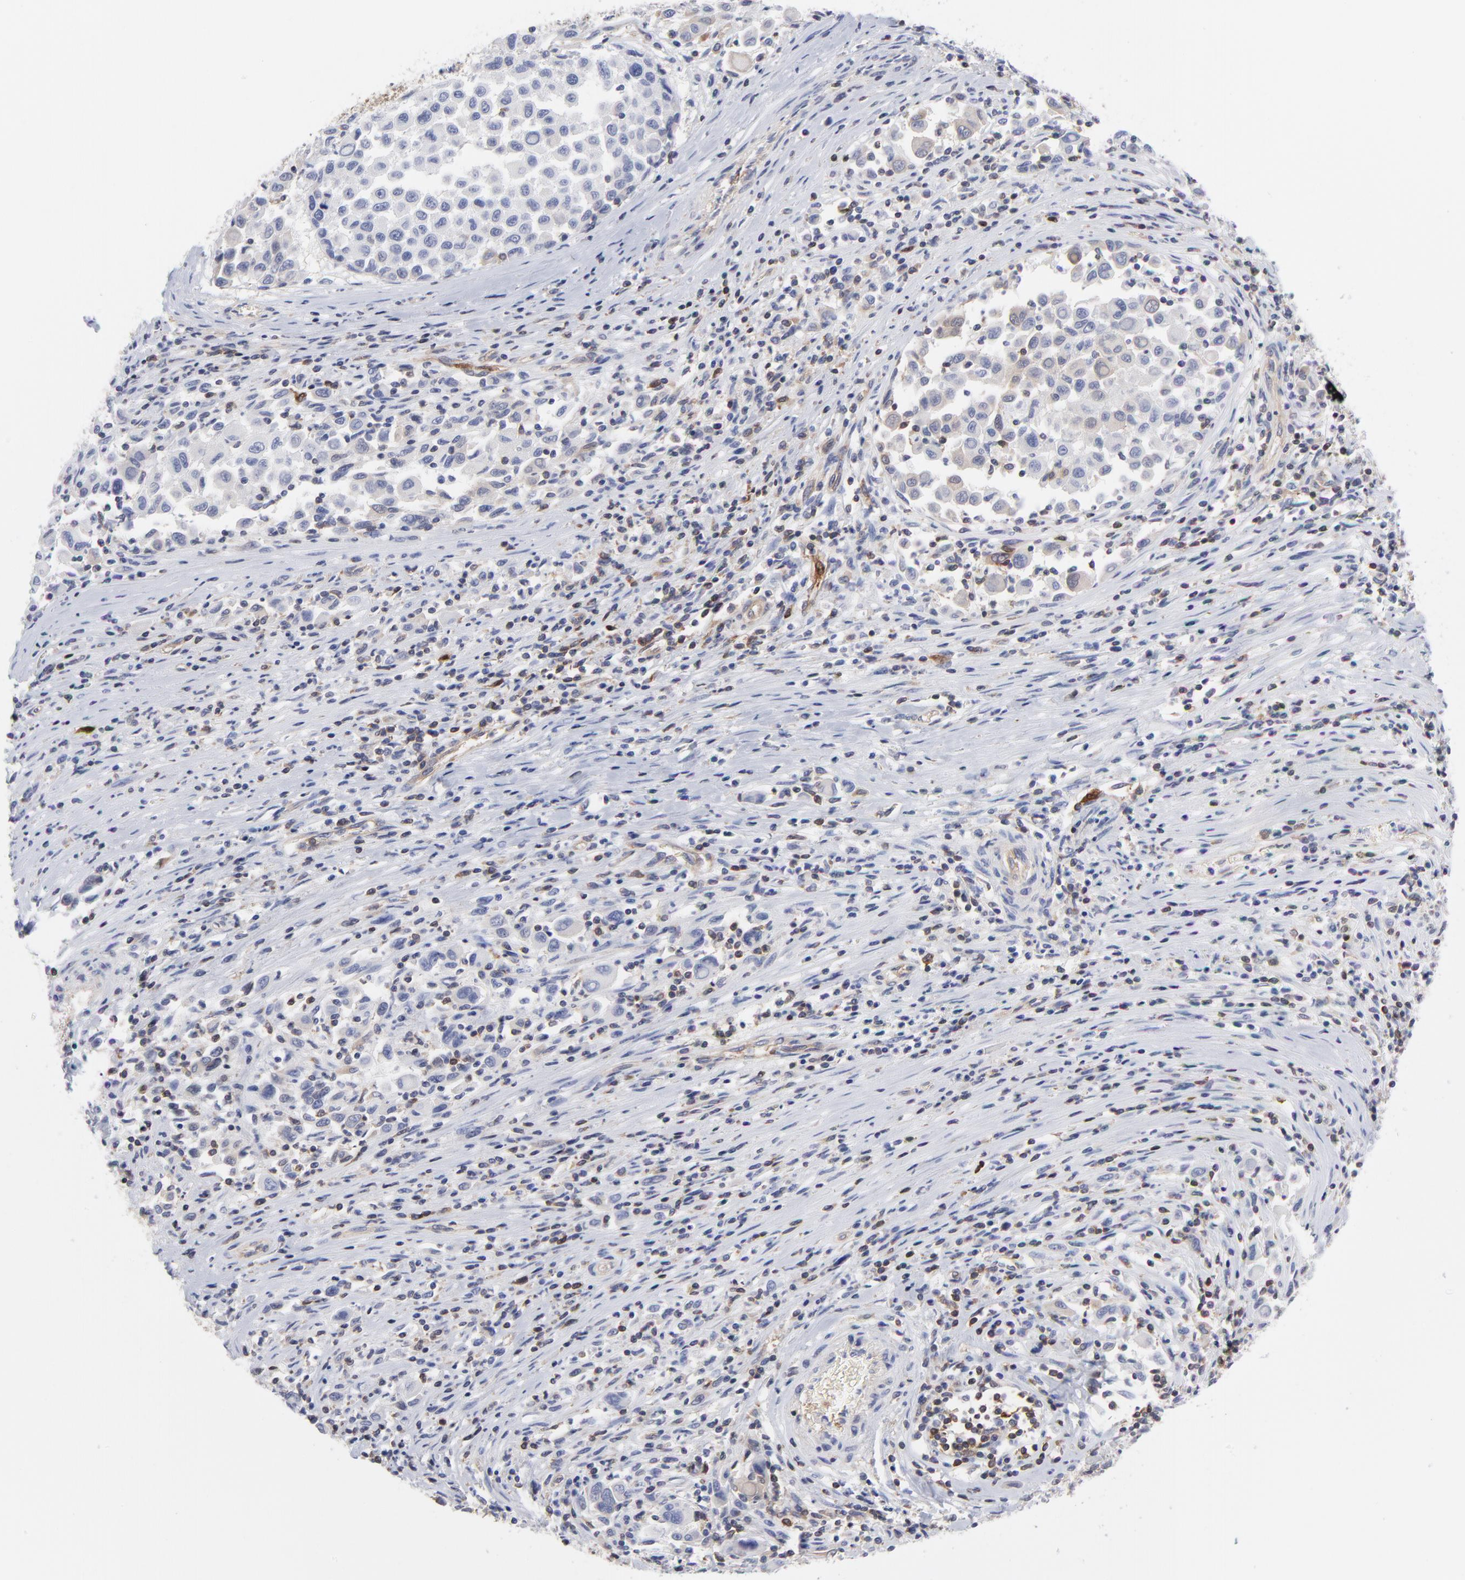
{"staining": {"intensity": "weak", "quantity": "<25%", "location": "cytoplasmic/membranous"}, "tissue": "melanoma", "cell_type": "Tumor cells", "image_type": "cancer", "snomed": [{"axis": "morphology", "description": "Malignant melanoma, Metastatic site"}, {"axis": "topography", "description": "Lymph node"}], "caption": "Immunohistochemistry of malignant melanoma (metastatic site) demonstrates no expression in tumor cells.", "gene": "NFKBIA", "patient": {"sex": "male", "age": 61}}